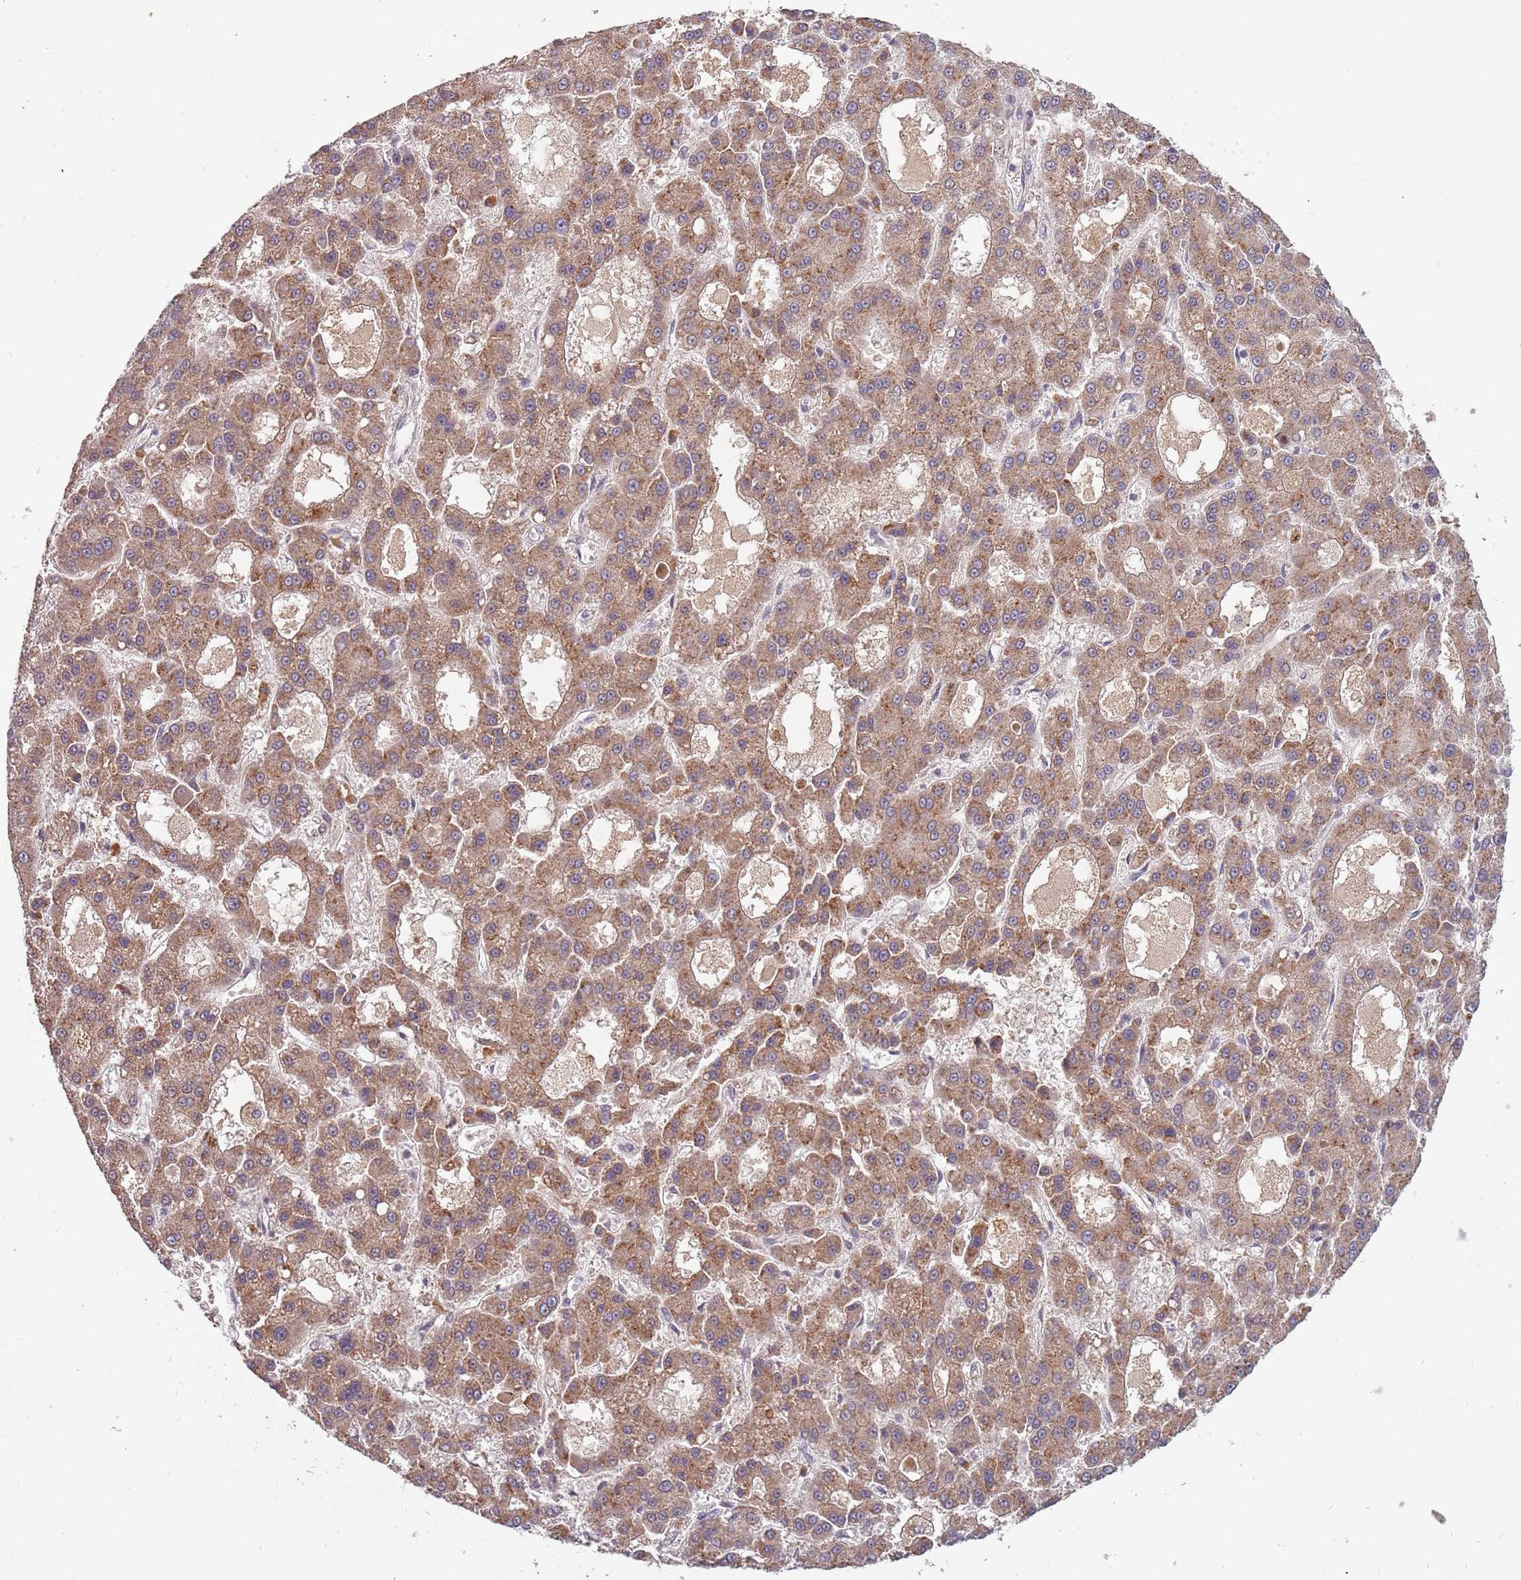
{"staining": {"intensity": "moderate", "quantity": ">75%", "location": "cytoplasmic/membranous"}, "tissue": "liver cancer", "cell_type": "Tumor cells", "image_type": "cancer", "snomed": [{"axis": "morphology", "description": "Carcinoma, Hepatocellular, NOS"}, {"axis": "topography", "description": "Liver"}], "caption": "Tumor cells display moderate cytoplasmic/membranous staining in about >75% of cells in liver cancer (hepatocellular carcinoma).", "gene": "USP32", "patient": {"sex": "male", "age": 70}}